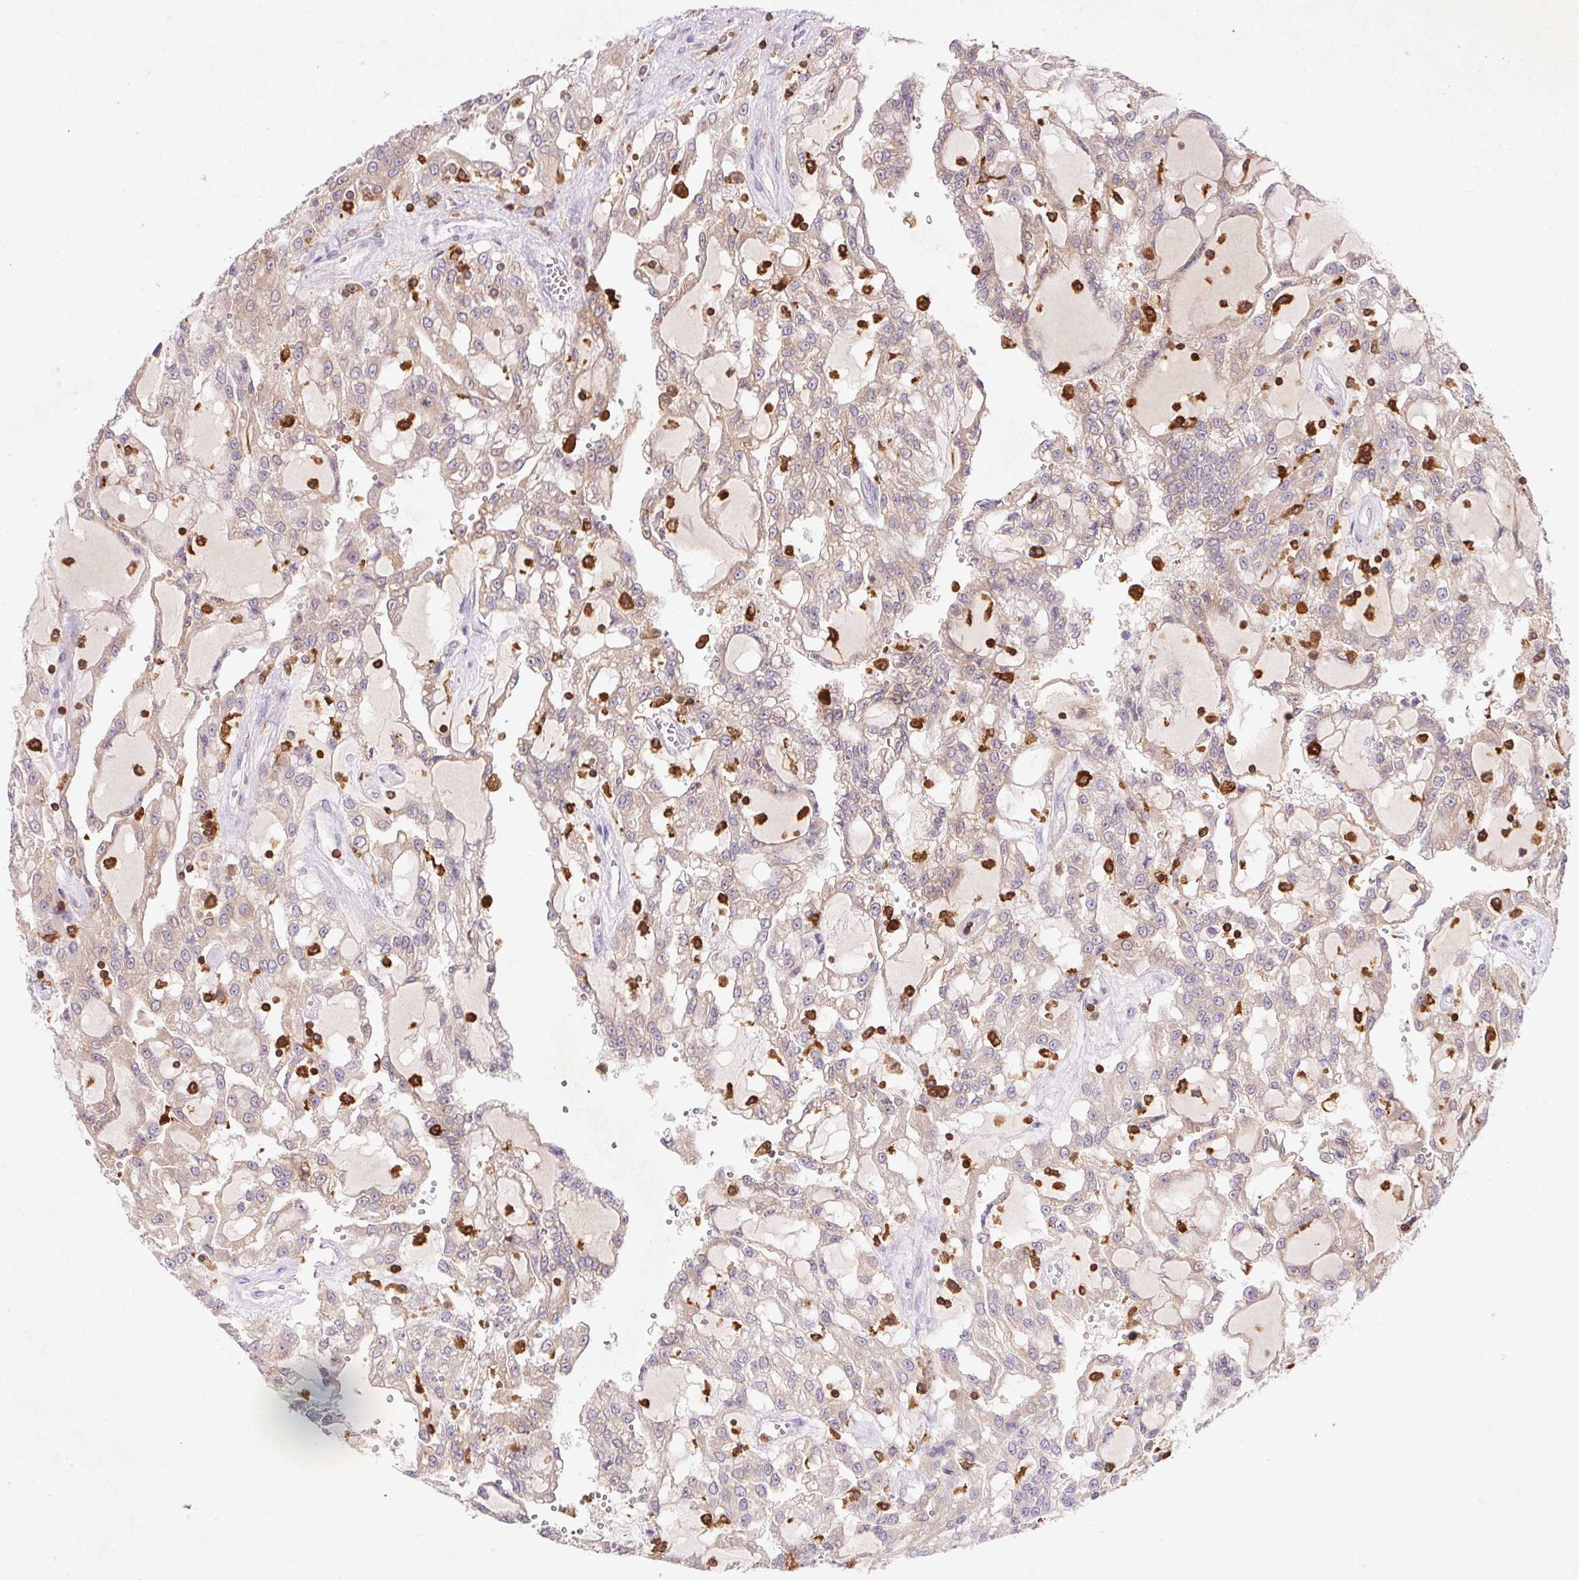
{"staining": {"intensity": "weak", "quantity": ">75%", "location": "cytoplasmic/membranous"}, "tissue": "renal cancer", "cell_type": "Tumor cells", "image_type": "cancer", "snomed": [{"axis": "morphology", "description": "Adenocarcinoma, NOS"}, {"axis": "topography", "description": "Kidney"}], "caption": "A low amount of weak cytoplasmic/membranous staining is identified in about >75% of tumor cells in renal adenocarcinoma tissue.", "gene": "APBB1IP", "patient": {"sex": "male", "age": 63}}